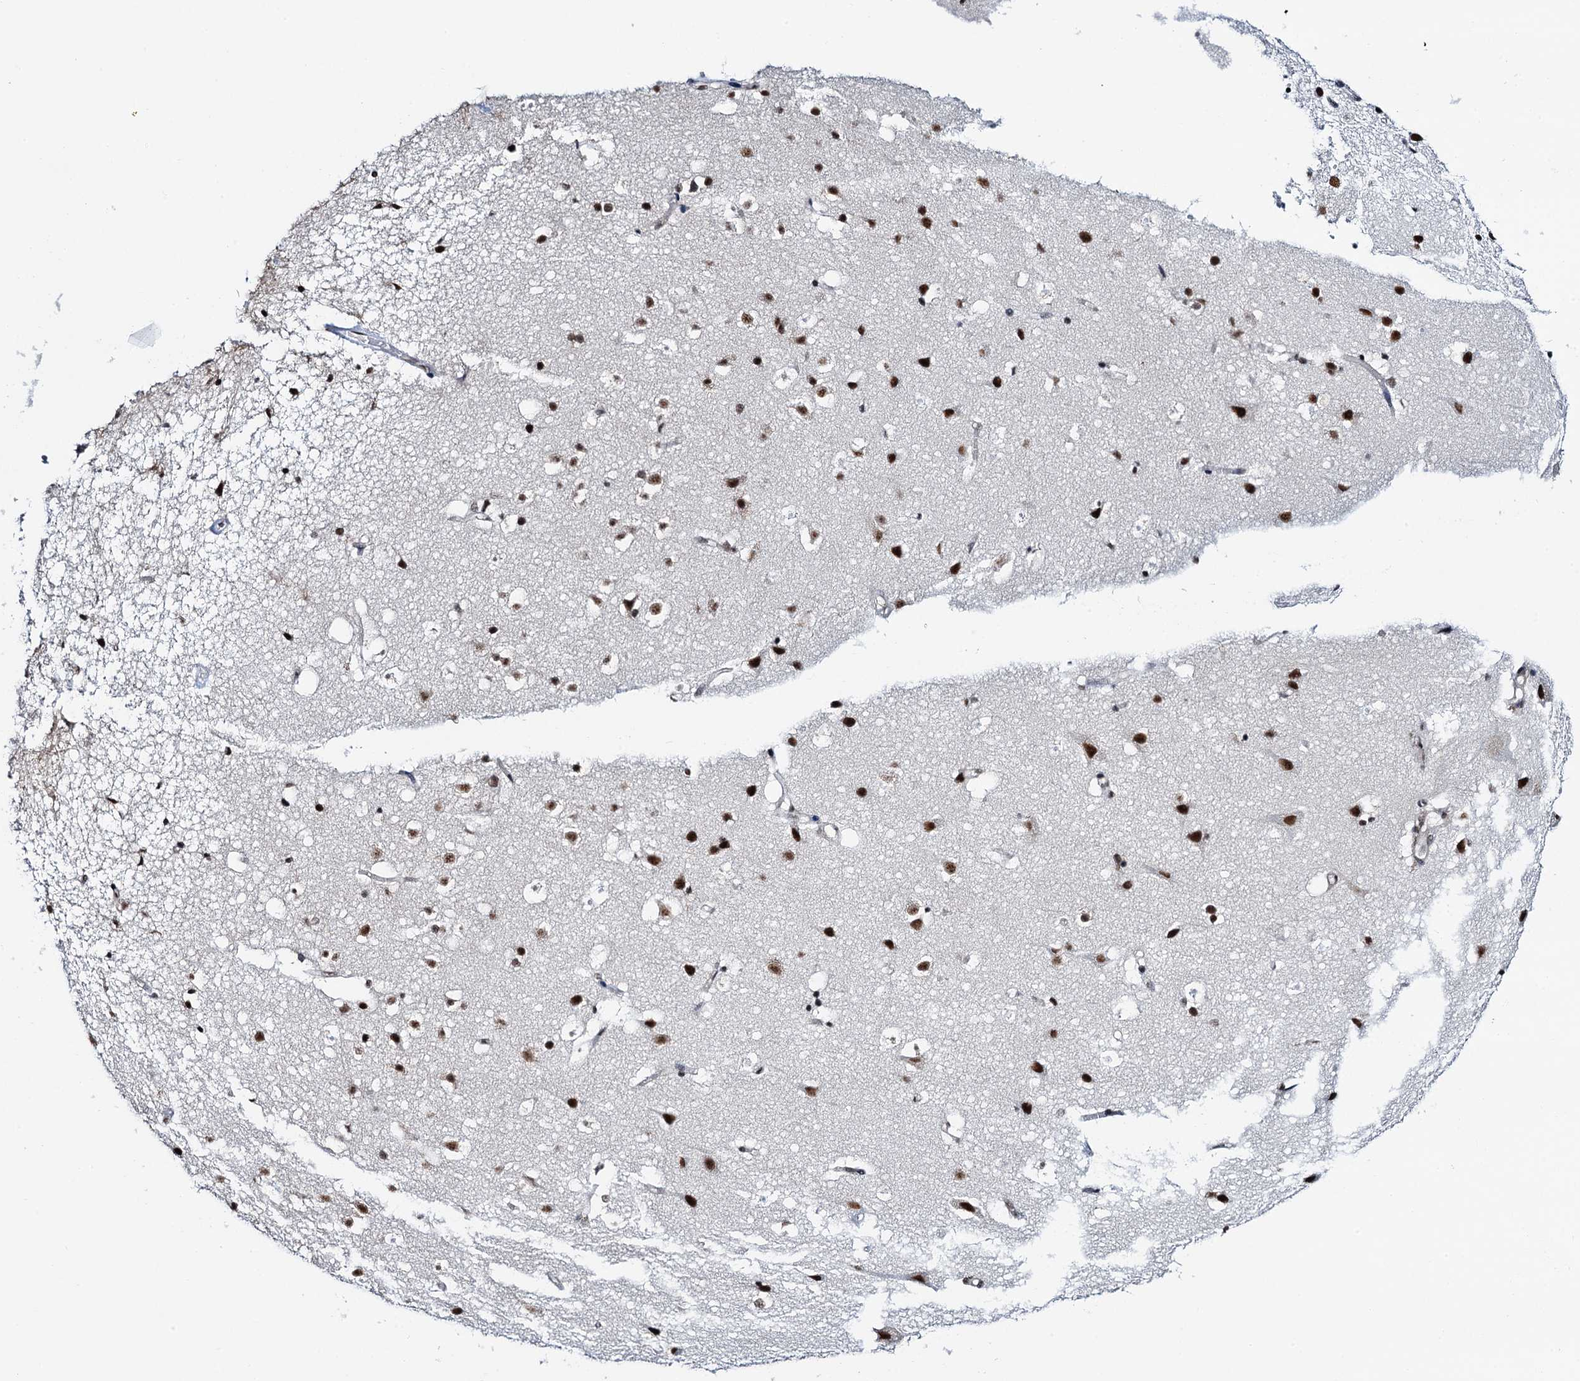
{"staining": {"intensity": "weak", "quantity": ">75%", "location": "nuclear"}, "tissue": "cerebral cortex", "cell_type": "Endothelial cells", "image_type": "normal", "snomed": [{"axis": "morphology", "description": "Normal tissue, NOS"}, {"axis": "topography", "description": "Cerebral cortex"}], "caption": "This micrograph displays benign cerebral cortex stained with immunohistochemistry to label a protein in brown. The nuclear of endothelial cells show weak positivity for the protein. Nuclei are counter-stained blue.", "gene": "ZNF609", "patient": {"sex": "male", "age": 54}}